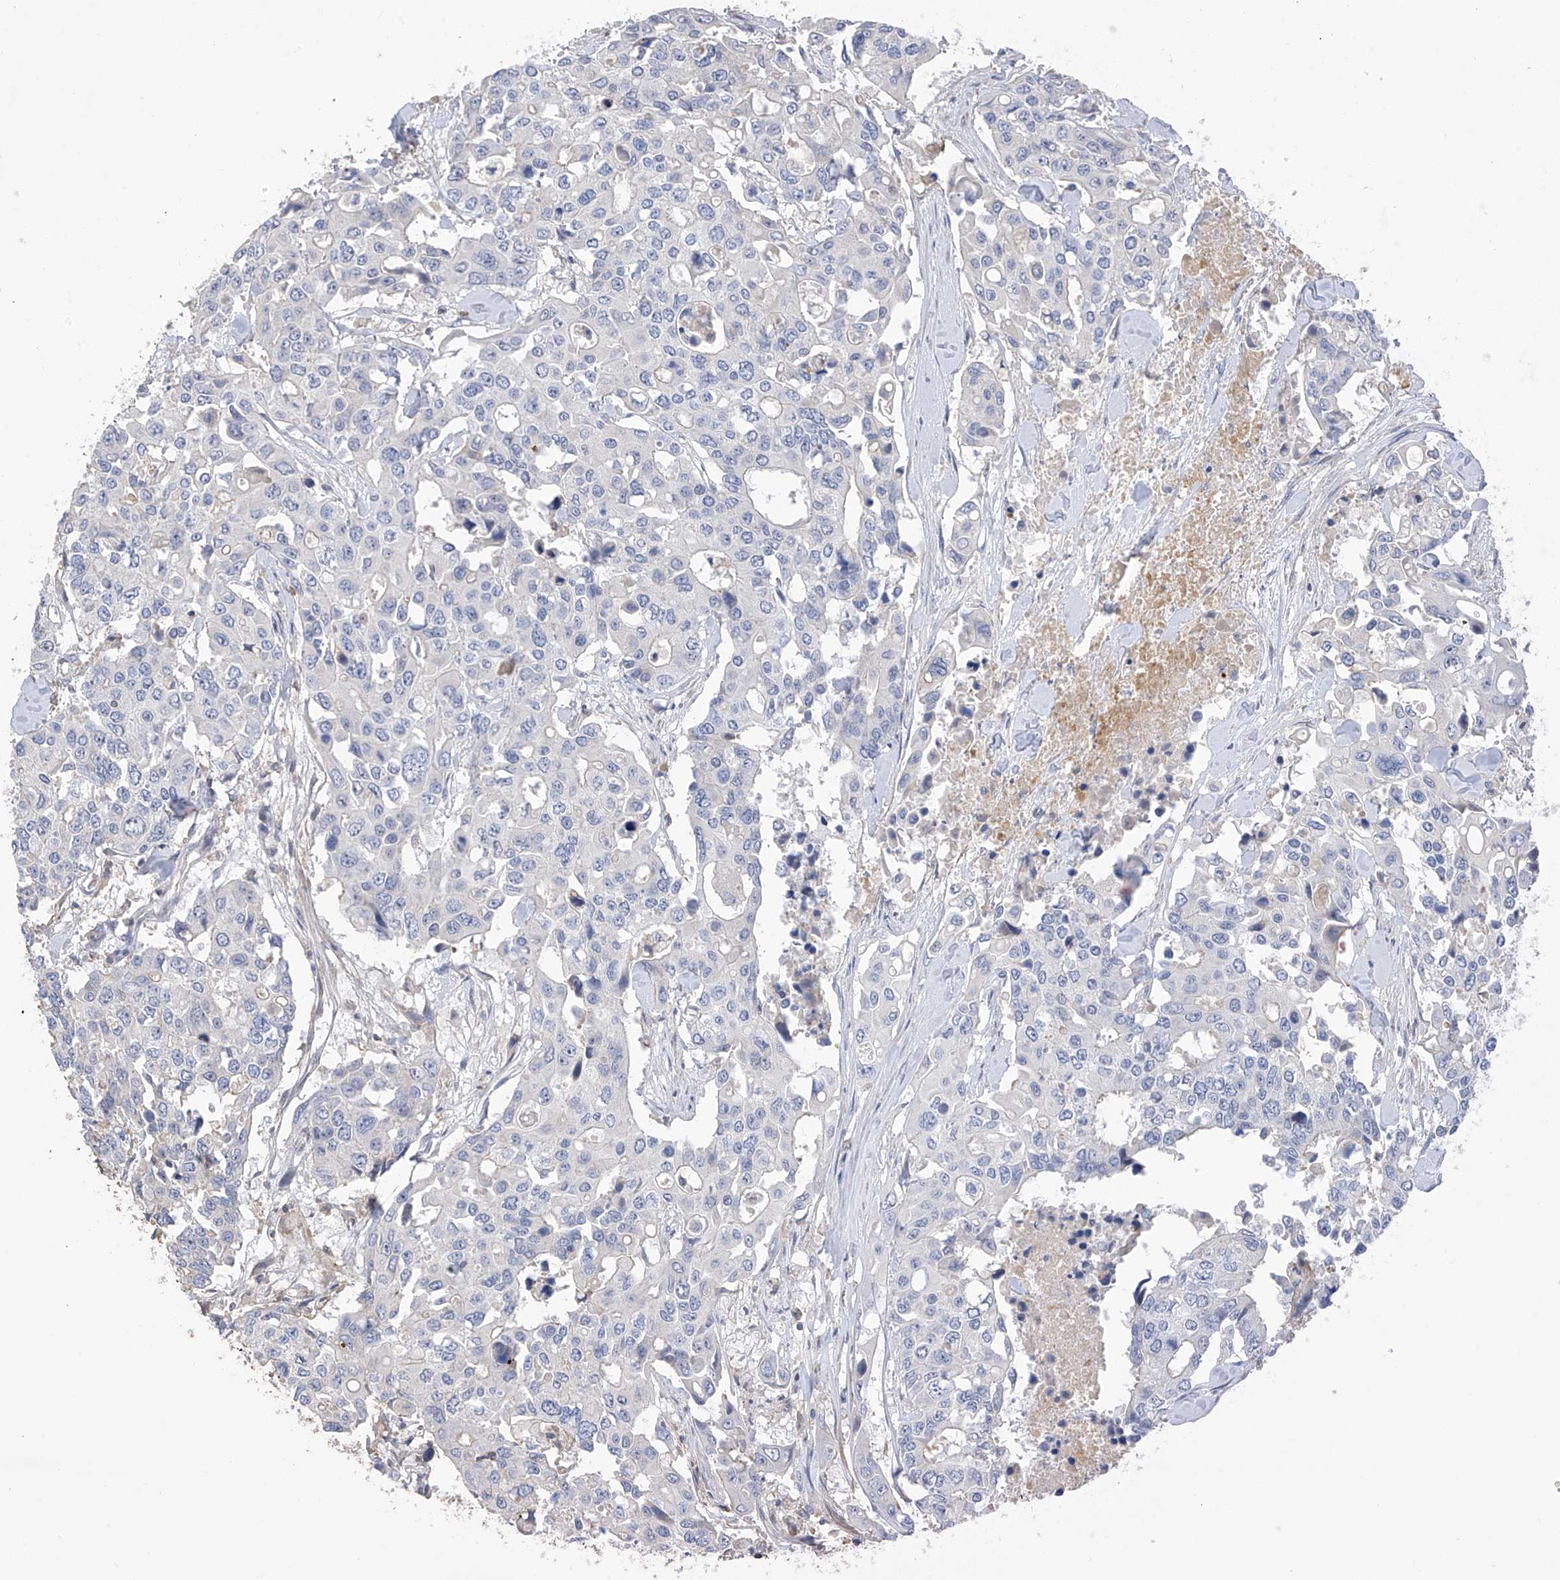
{"staining": {"intensity": "negative", "quantity": "none", "location": "none"}, "tissue": "colorectal cancer", "cell_type": "Tumor cells", "image_type": "cancer", "snomed": [{"axis": "morphology", "description": "Adenocarcinoma, NOS"}, {"axis": "topography", "description": "Colon"}], "caption": "DAB immunohistochemical staining of colorectal cancer exhibits no significant staining in tumor cells. (DAB immunohistochemistry with hematoxylin counter stain).", "gene": "SLFN14", "patient": {"sex": "male", "age": 77}}